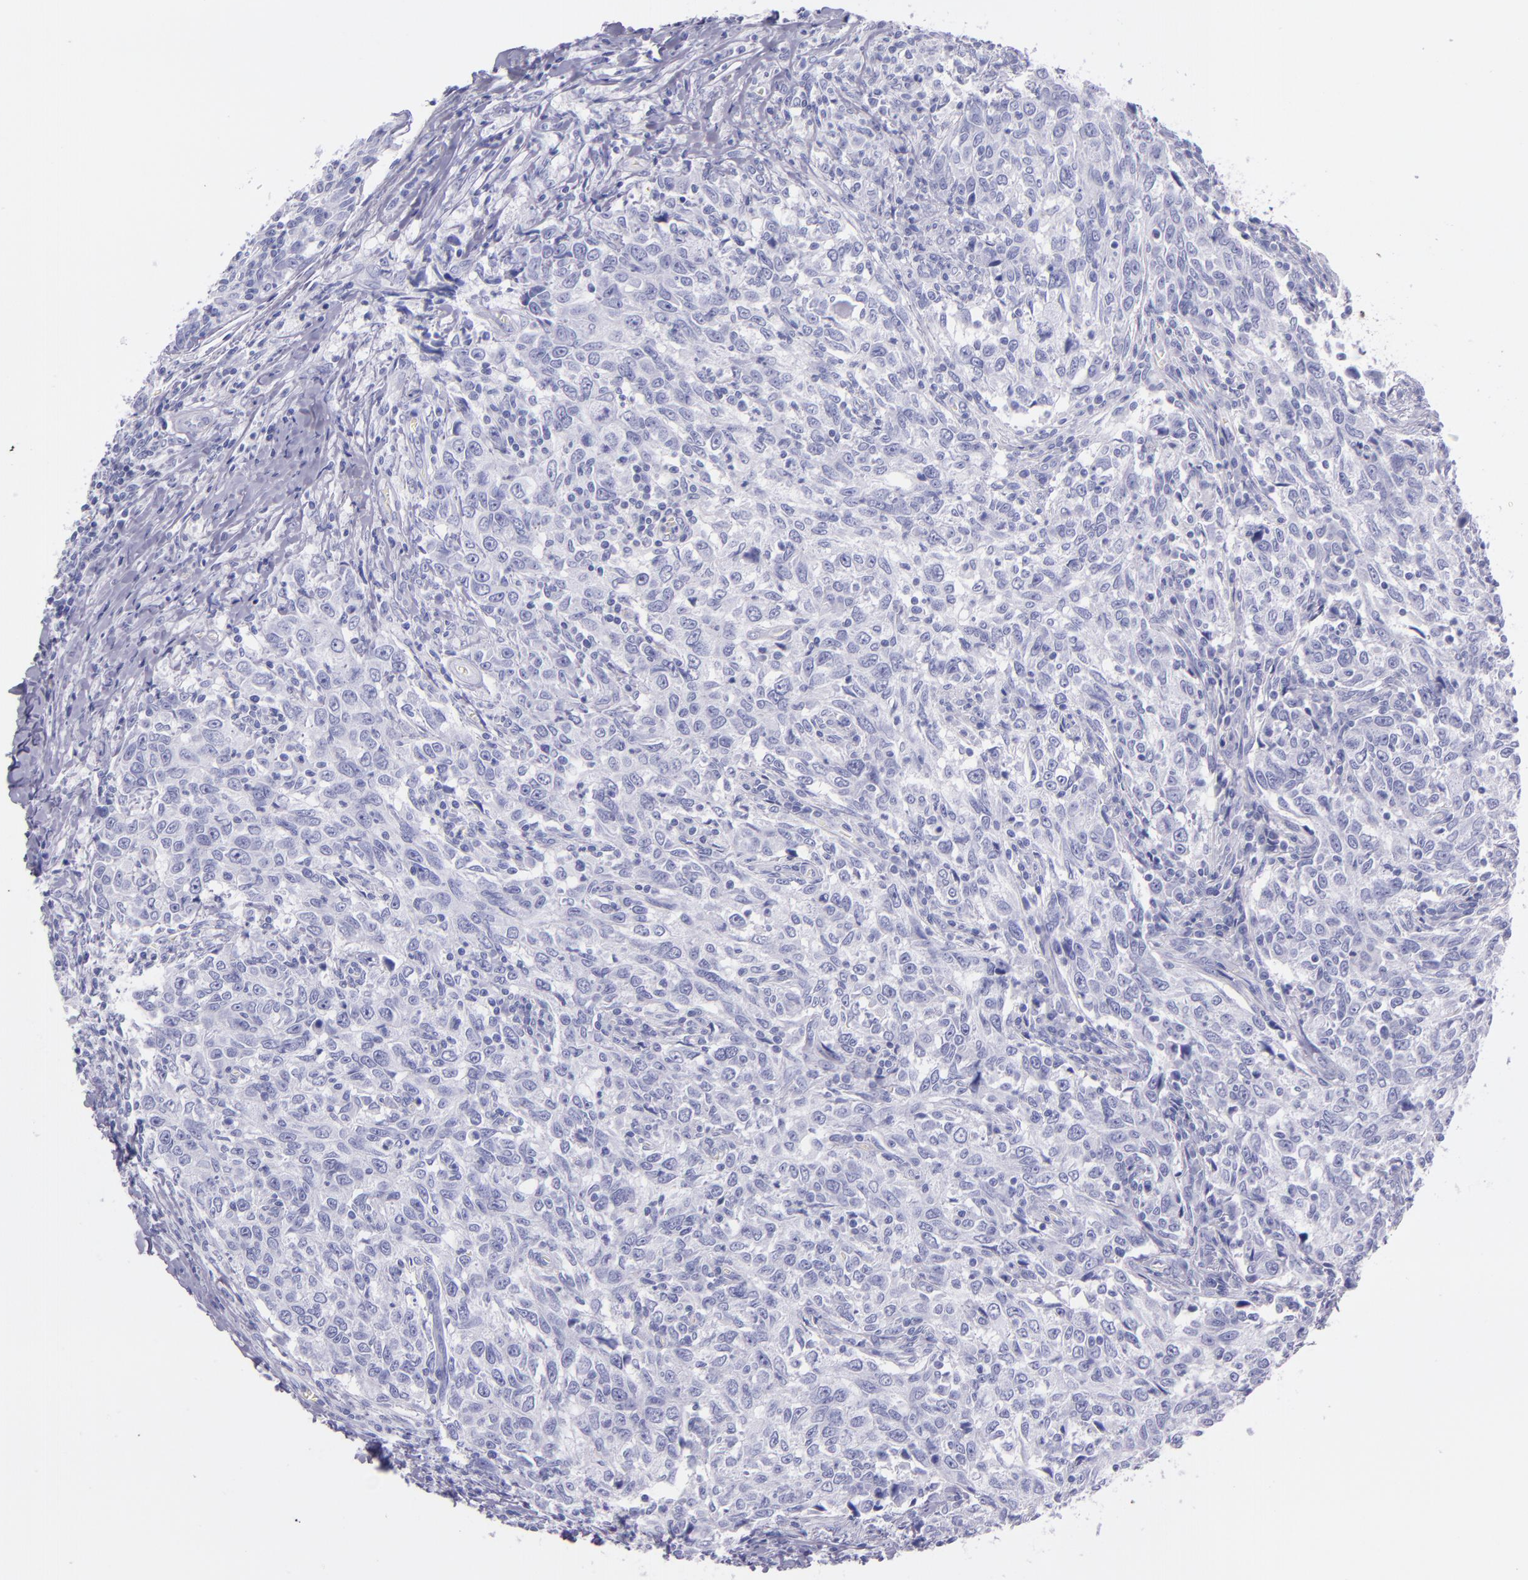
{"staining": {"intensity": "negative", "quantity": "none", "location": "none"}, "tissue": "breast cancer", "cell_type": "Tumor cells", "image_type": "cancer", "snomed": [{"axis": "morphology", "description": "Duct carcinoma"}, {"axis": "topography", "description": "Breast"}], "caption": "Tumor cells are negative for protein expression in human infiltrating ductal carcinoma (breast).", "gene": "SFTPA2", "patient": {"sex": "female", "age": 50}}